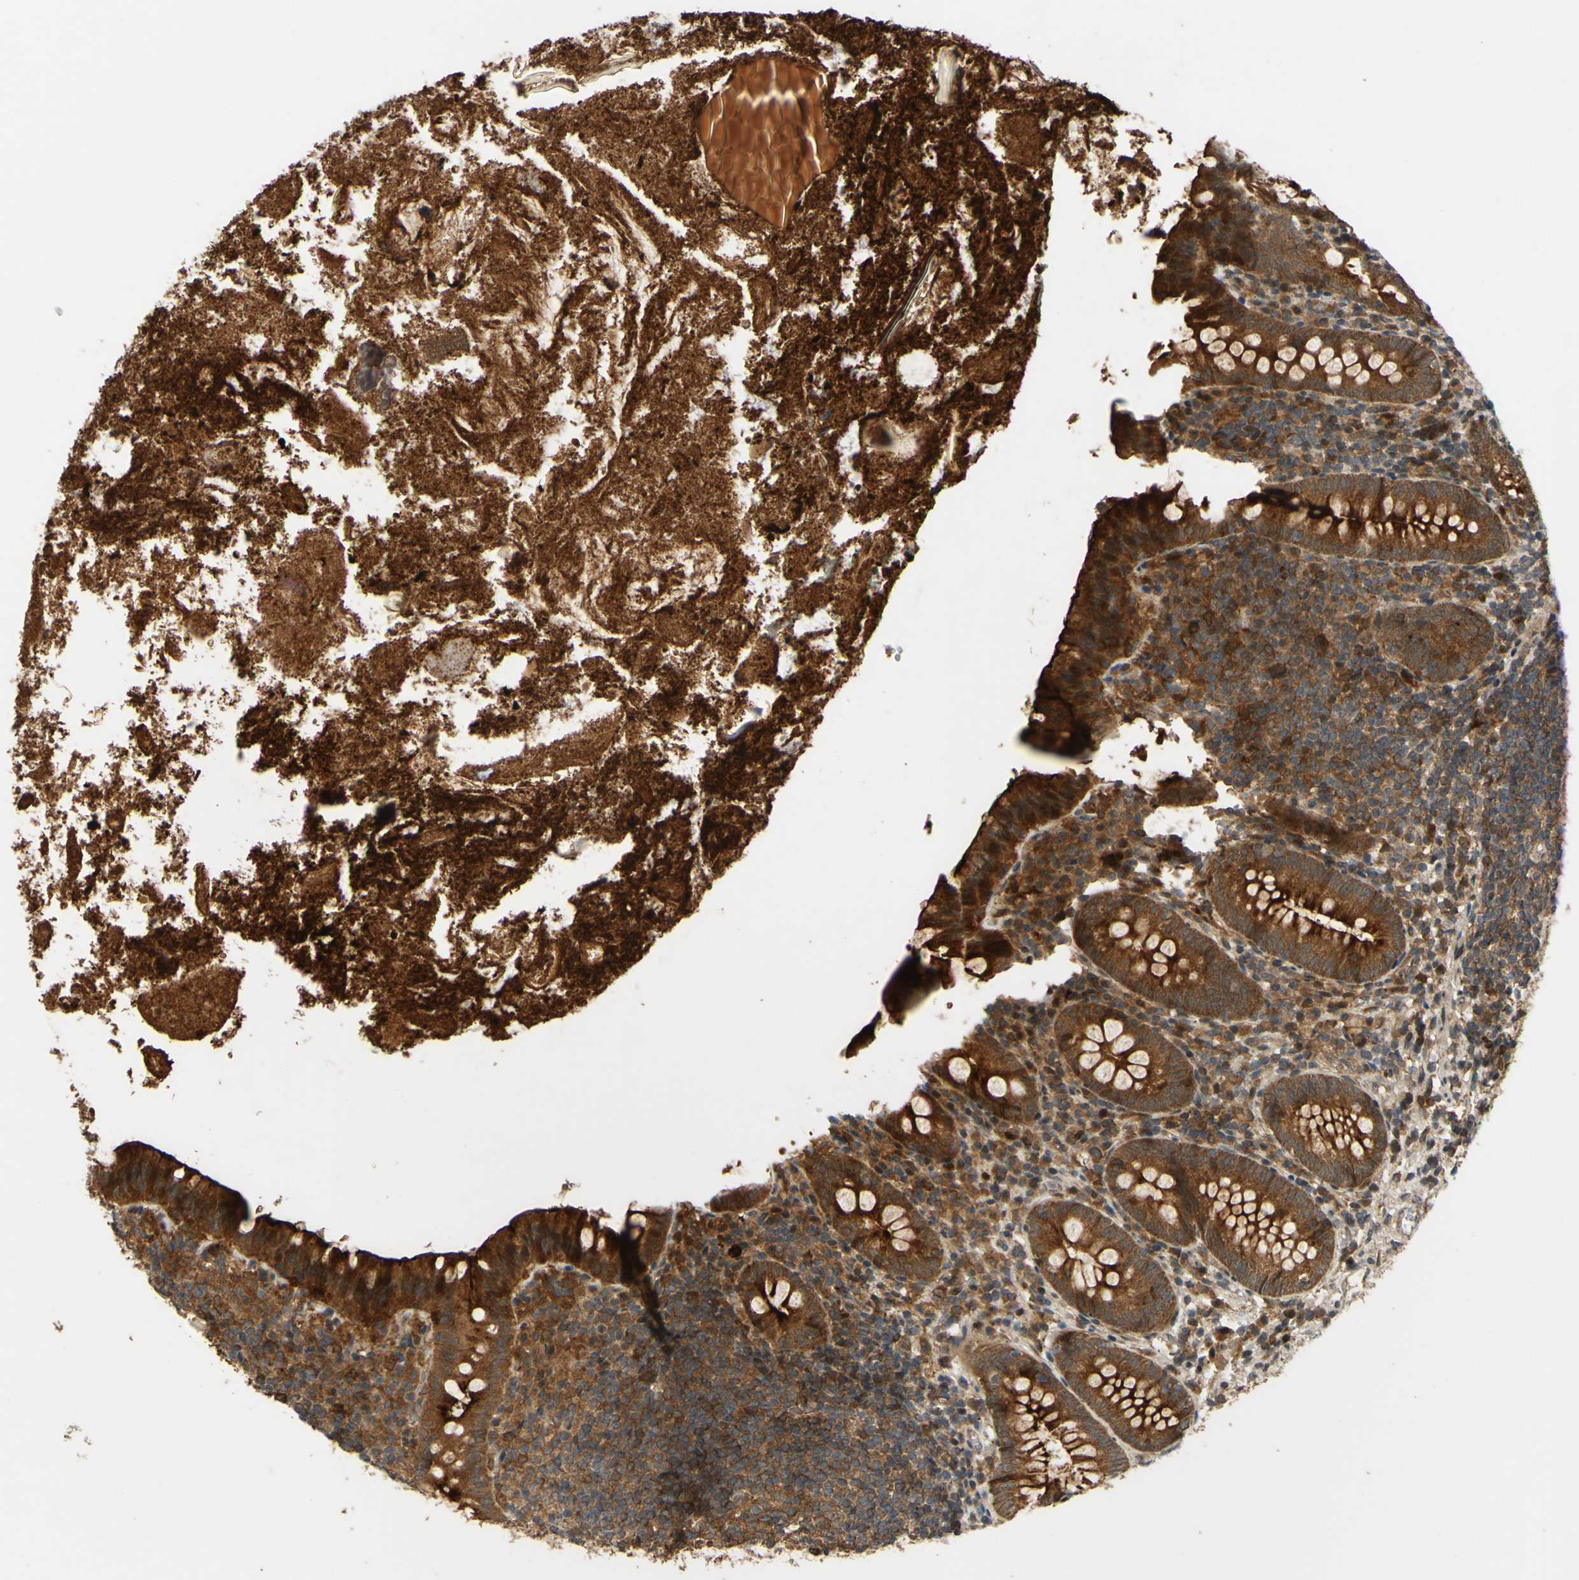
{"staining": {"intensity": "strong", "quantity": ">75%", "location": "cytoplasmic/membranous"}, "tissue": "appendix", "cell_type": "Glandular cells", "image_type": "normal", "snomed": [{"axis": "morphology", "description": "Normal tissue, NOS"}, {"axis": "topography", "description": "Appendix"}], "caption": "Appendix was stained to show a protein in brown. There is high levels of strong cytoplasmic/membranous positivity in approximately >75% of glandular cells. (Brightfield microscopy of DAB IHC at high magnification).", "gene": "ABCC8", "patient": {"sex": "male", "age": 52}}